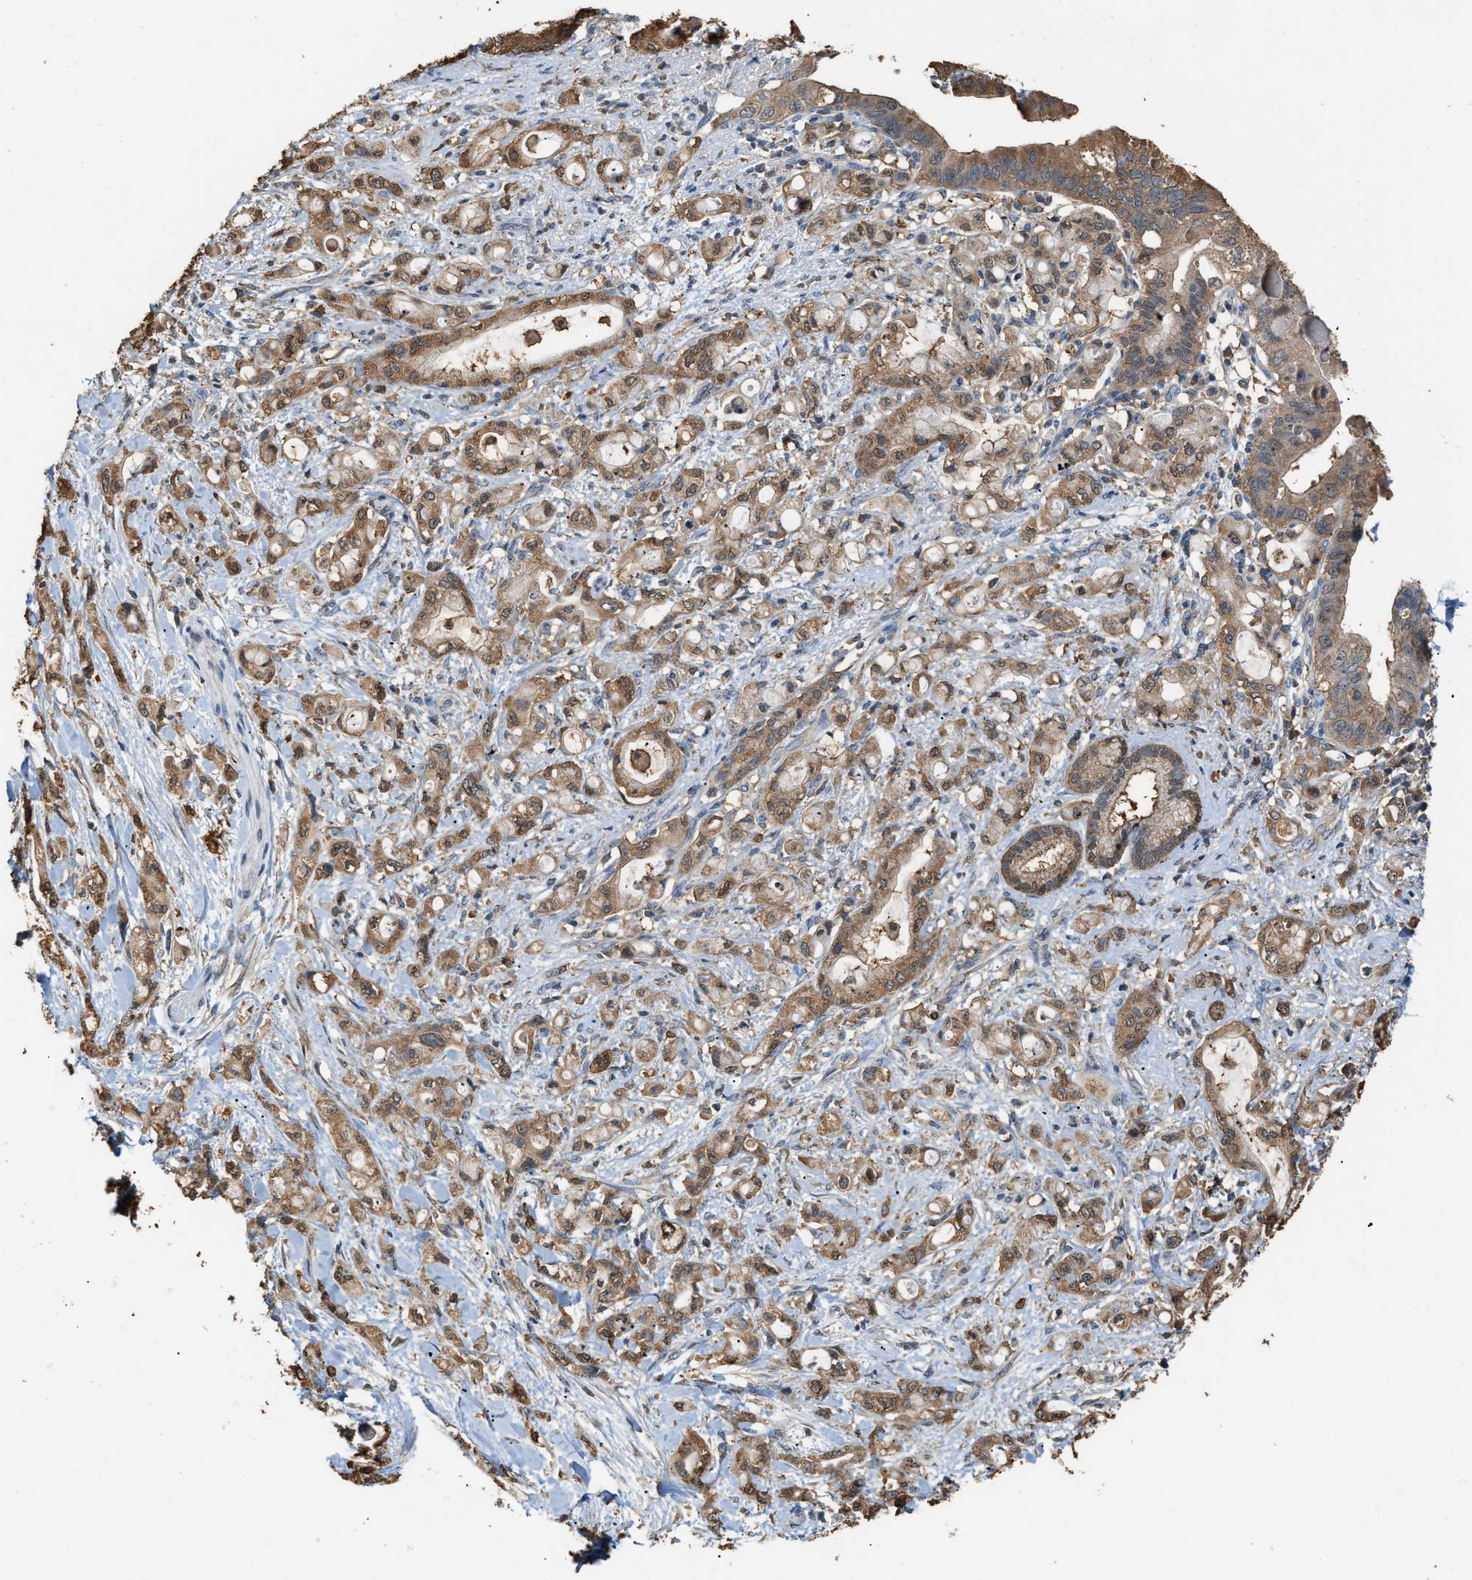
{"staining": {"intensity": "moderate", "quantity": ">75%", "location": "cytoplasmic/membranous"}, "tissue": "pancreatic cancer", "cell_type": "Tumor cells", "image_type": "cancer", "snomed": [{"axis": "morphology", "description": "Adenocarcinoma, NOS"}, {"axis": "topography", "description": "Pancreas"}], "caption": "Adenocarcinoma (pancreatic) tissue reveals moderate cytoplasmic/membranous positivity in approximately >75% of tumor cells, visualized by immunohistochemistry.", "gene": "GCN1", "patient": {"sex": "female", "age": 56}}